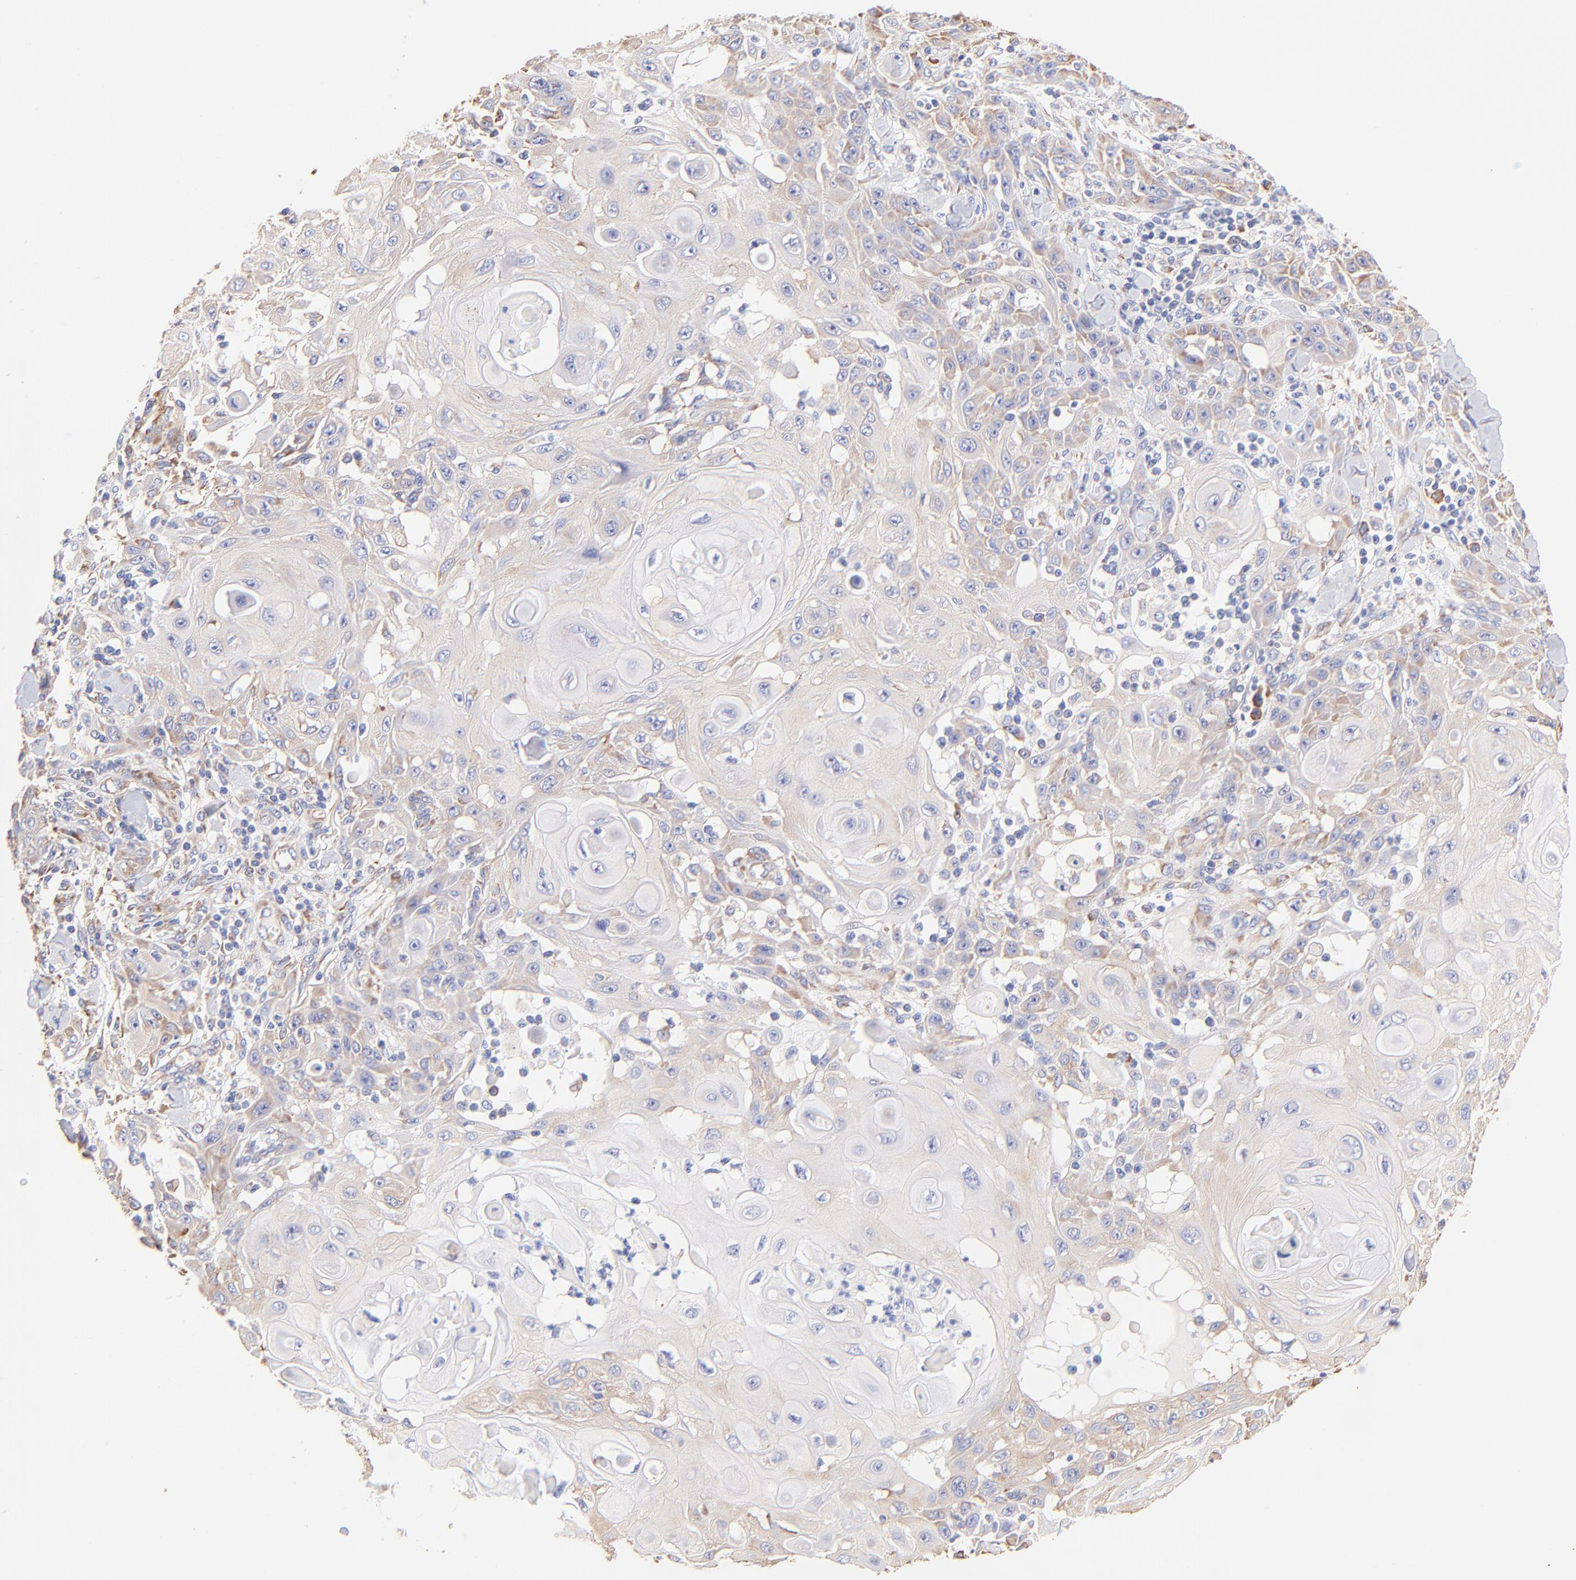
{"staining": {"intensity": "moderate", "quantity": "25%-75%", "location": "cytoplasmic/membranous"}, "tissue": "skin cancer", "cell_type": "Tumor cells", "image_type": "cancer", "snomed": [{"axis": "morphology", "description": "Squamous cell carcinoma, NOS"}, {"axis": "topography", "description": "Skin"}], "caption": "IHC micrograph of human skin cancer stained for a protein (brown), which shows medium levels of moderate cytoplasmic/membranous positivity in about 25%-75% of tumor cells.", "gene": "RPL30", "patient": {"sex": "male", "age": 24}}